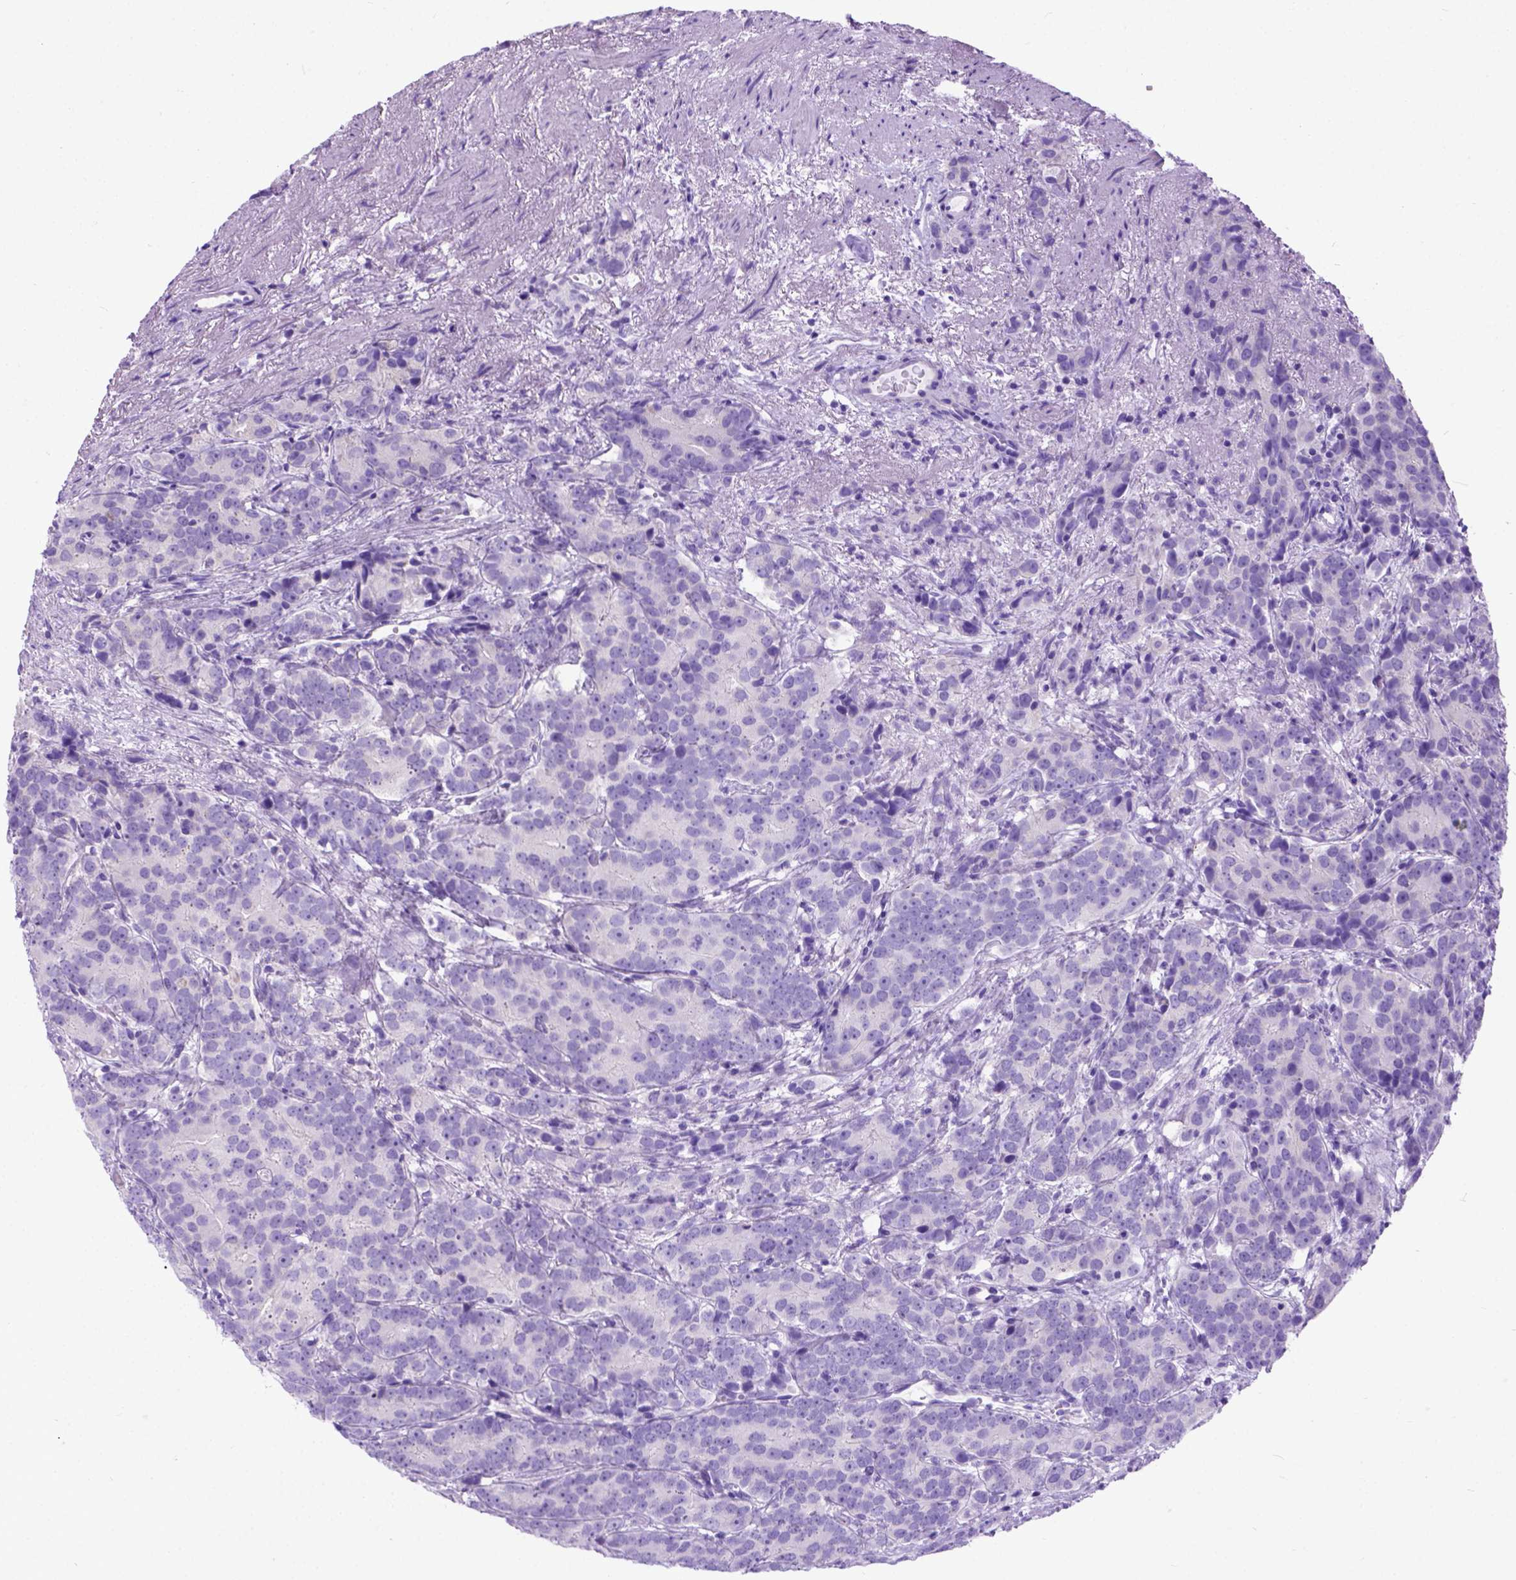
{"staining": {"intensity": "negative", "quantity": "none", "location": "none"}, "tissue": "prostate cancer", "cell_type": "Tumor cells", "image_type": "cancer", "snomed": [{"axis": "morphology", "description": "Adenocarcinoma, High grade"}, {"axis": "topography", "description": "Prostate"}], "caption": "Human prostate cancer stained for a protein using immunohistochemistry shows no positivity in tumor cells.", "gene": "ODAD3", "patient": {"sex": "male", "age": 90}}